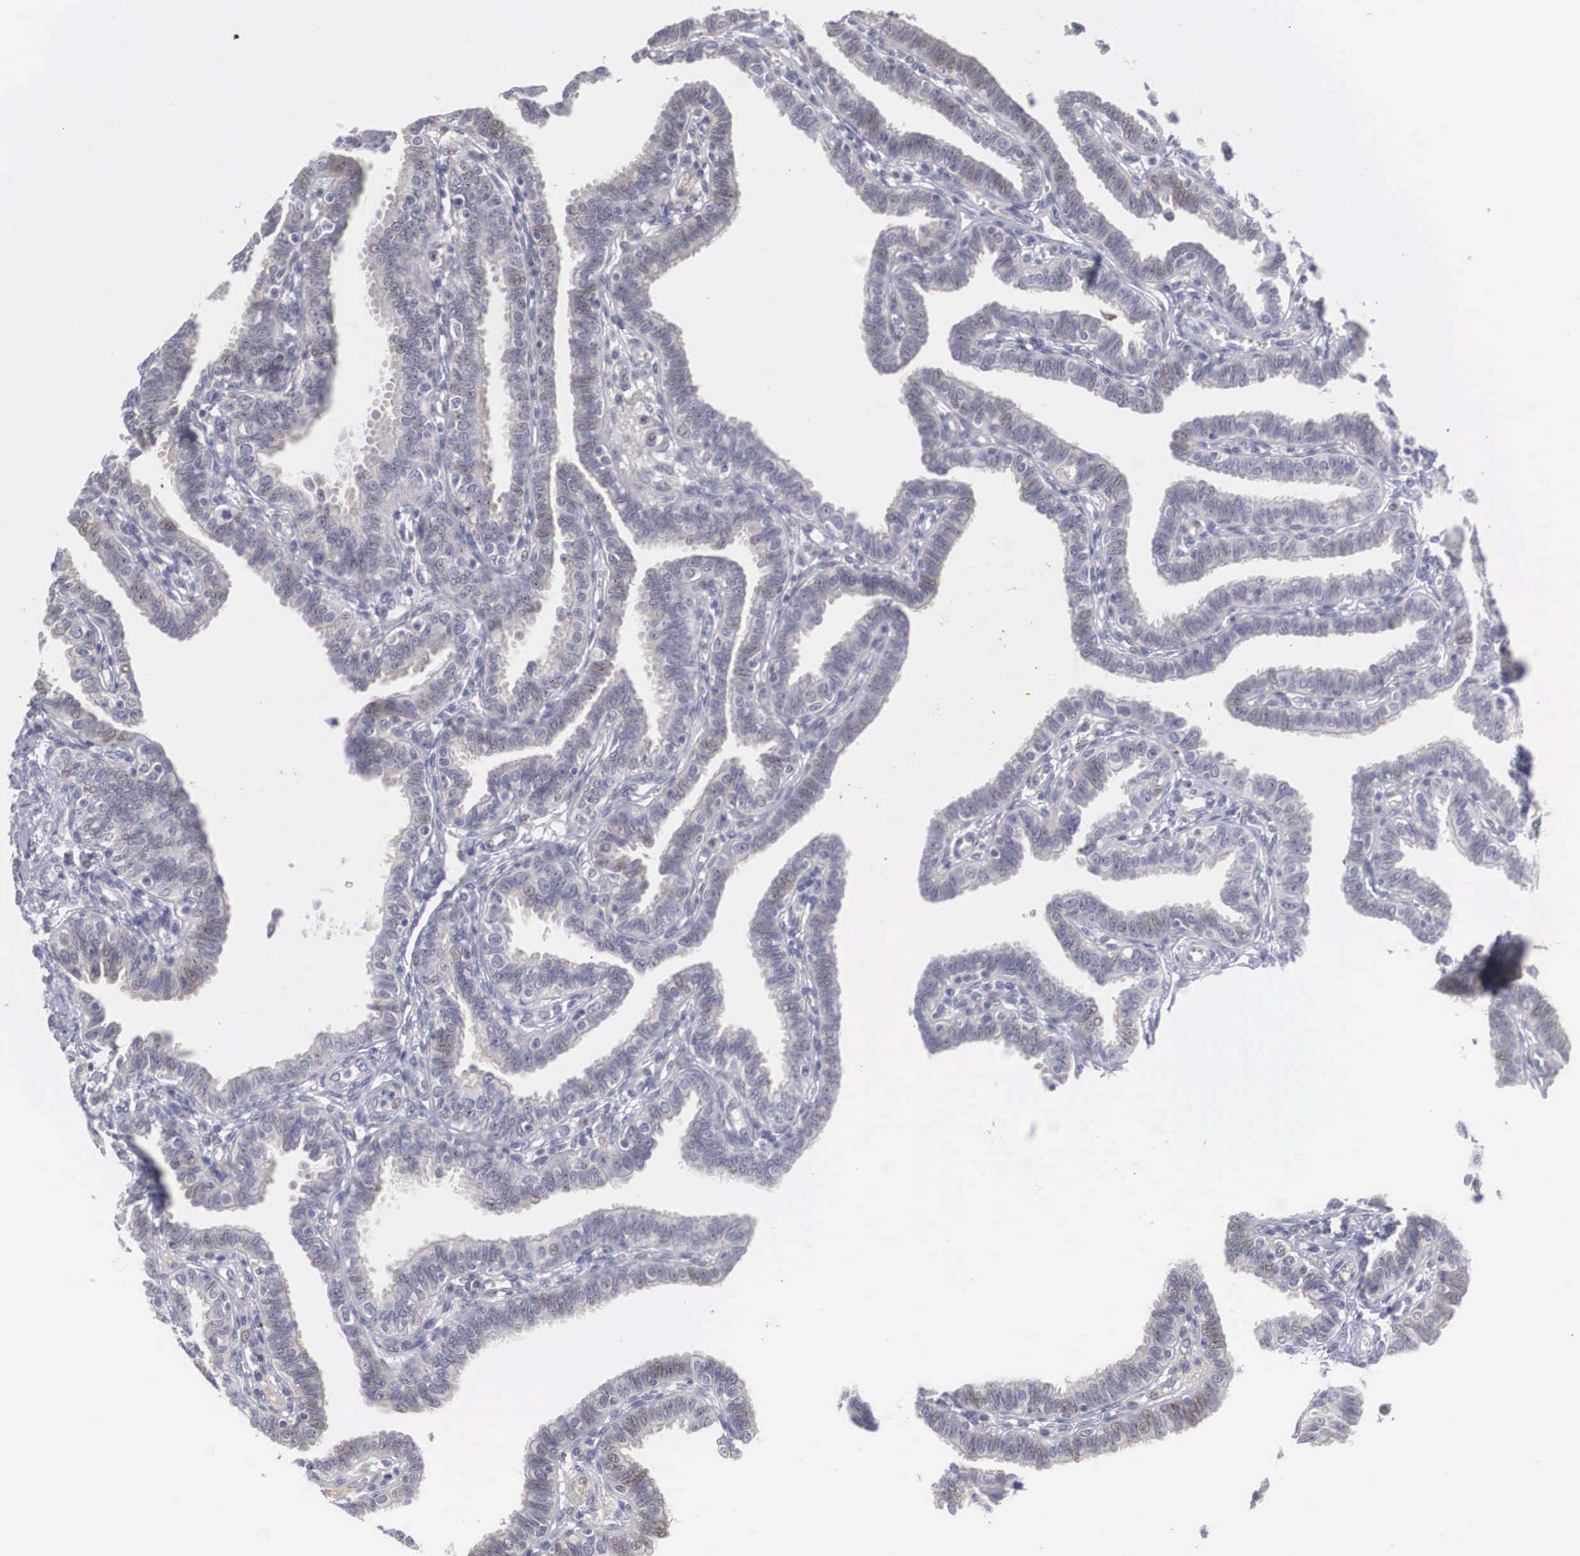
{"staining": {"intensity": "weak", "quantity": "25%-75%", "location": "cytoplasmic/membranous"}, "tissue": "fallopian tube", "cell_type": "Glandular cells", "image_type": "normal", "snomed": [{"axis": "morphology", "description": "Normal tissue, NOS"}, {"axis": "topography", "description": "Fallopian tube"}], "caption": "Glandular cells display weak cytoplasmic/membranous staining in about 25%-75% of cells in normal fallopian tube.", "gene": "RBPJ", "patient": {"sex": "female", "age": 41}}